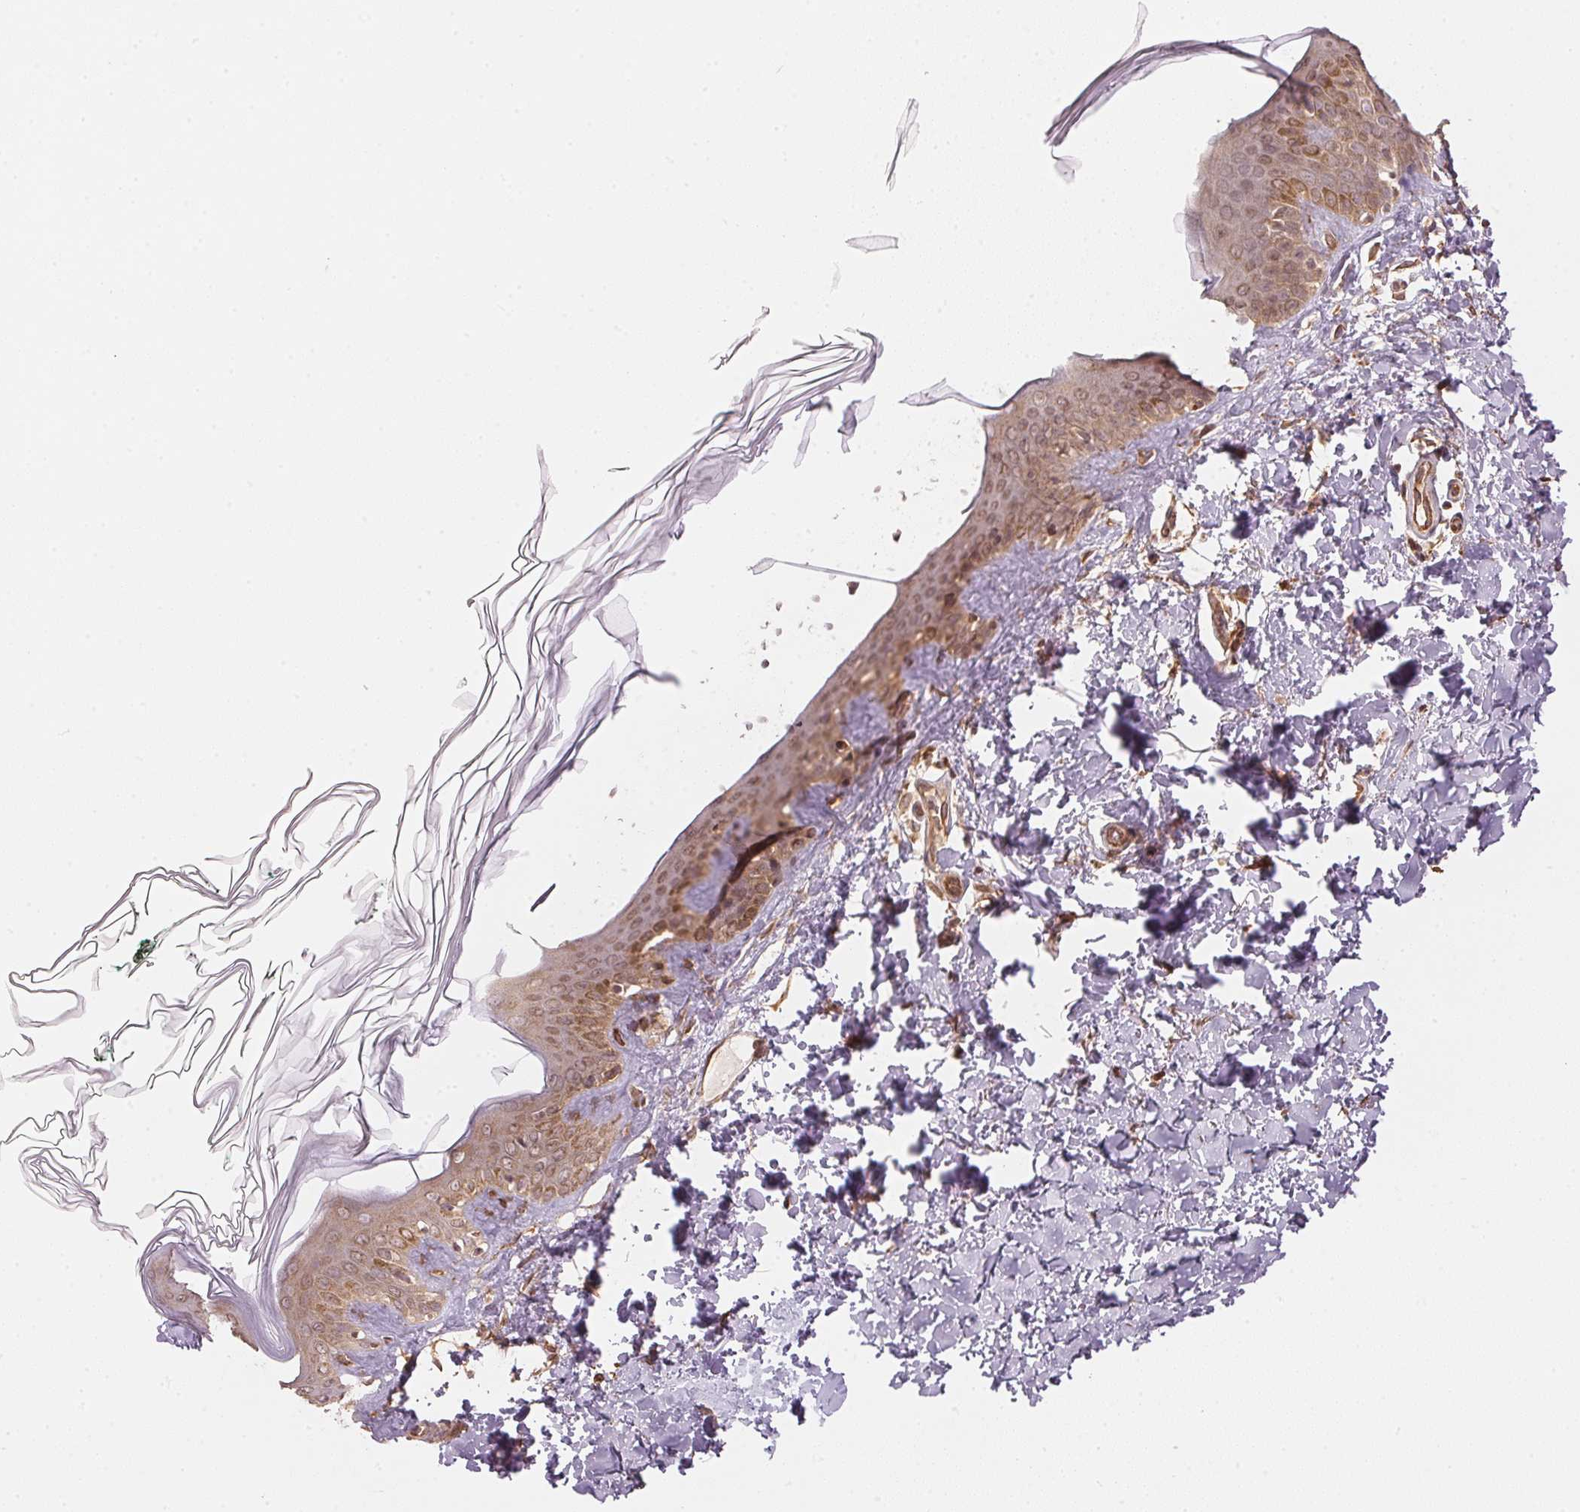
{"staining": {"intensity": "moderate", "quantity": ">75%", "location": "cytoplasmic/membranous"}, "tissue": "skin", "cell_type": "Fibroblasts", "image_type": "normal", "snomed": [{"axis": "morphology", "description": "Normal tissue, NOS"}, {"axis": "topography", "description": "Skin"}, {"axis": "topography", "description": "Peripheral nerve tissue"}], "caption": "IHC (DAB) staining of normal human skin demonstrates moderate cytoplasmic/membranous protein expression in approximately >75% of fibroblasts.", "gene": "STRN4", "patient": {"sex": "female", "age": 45}}